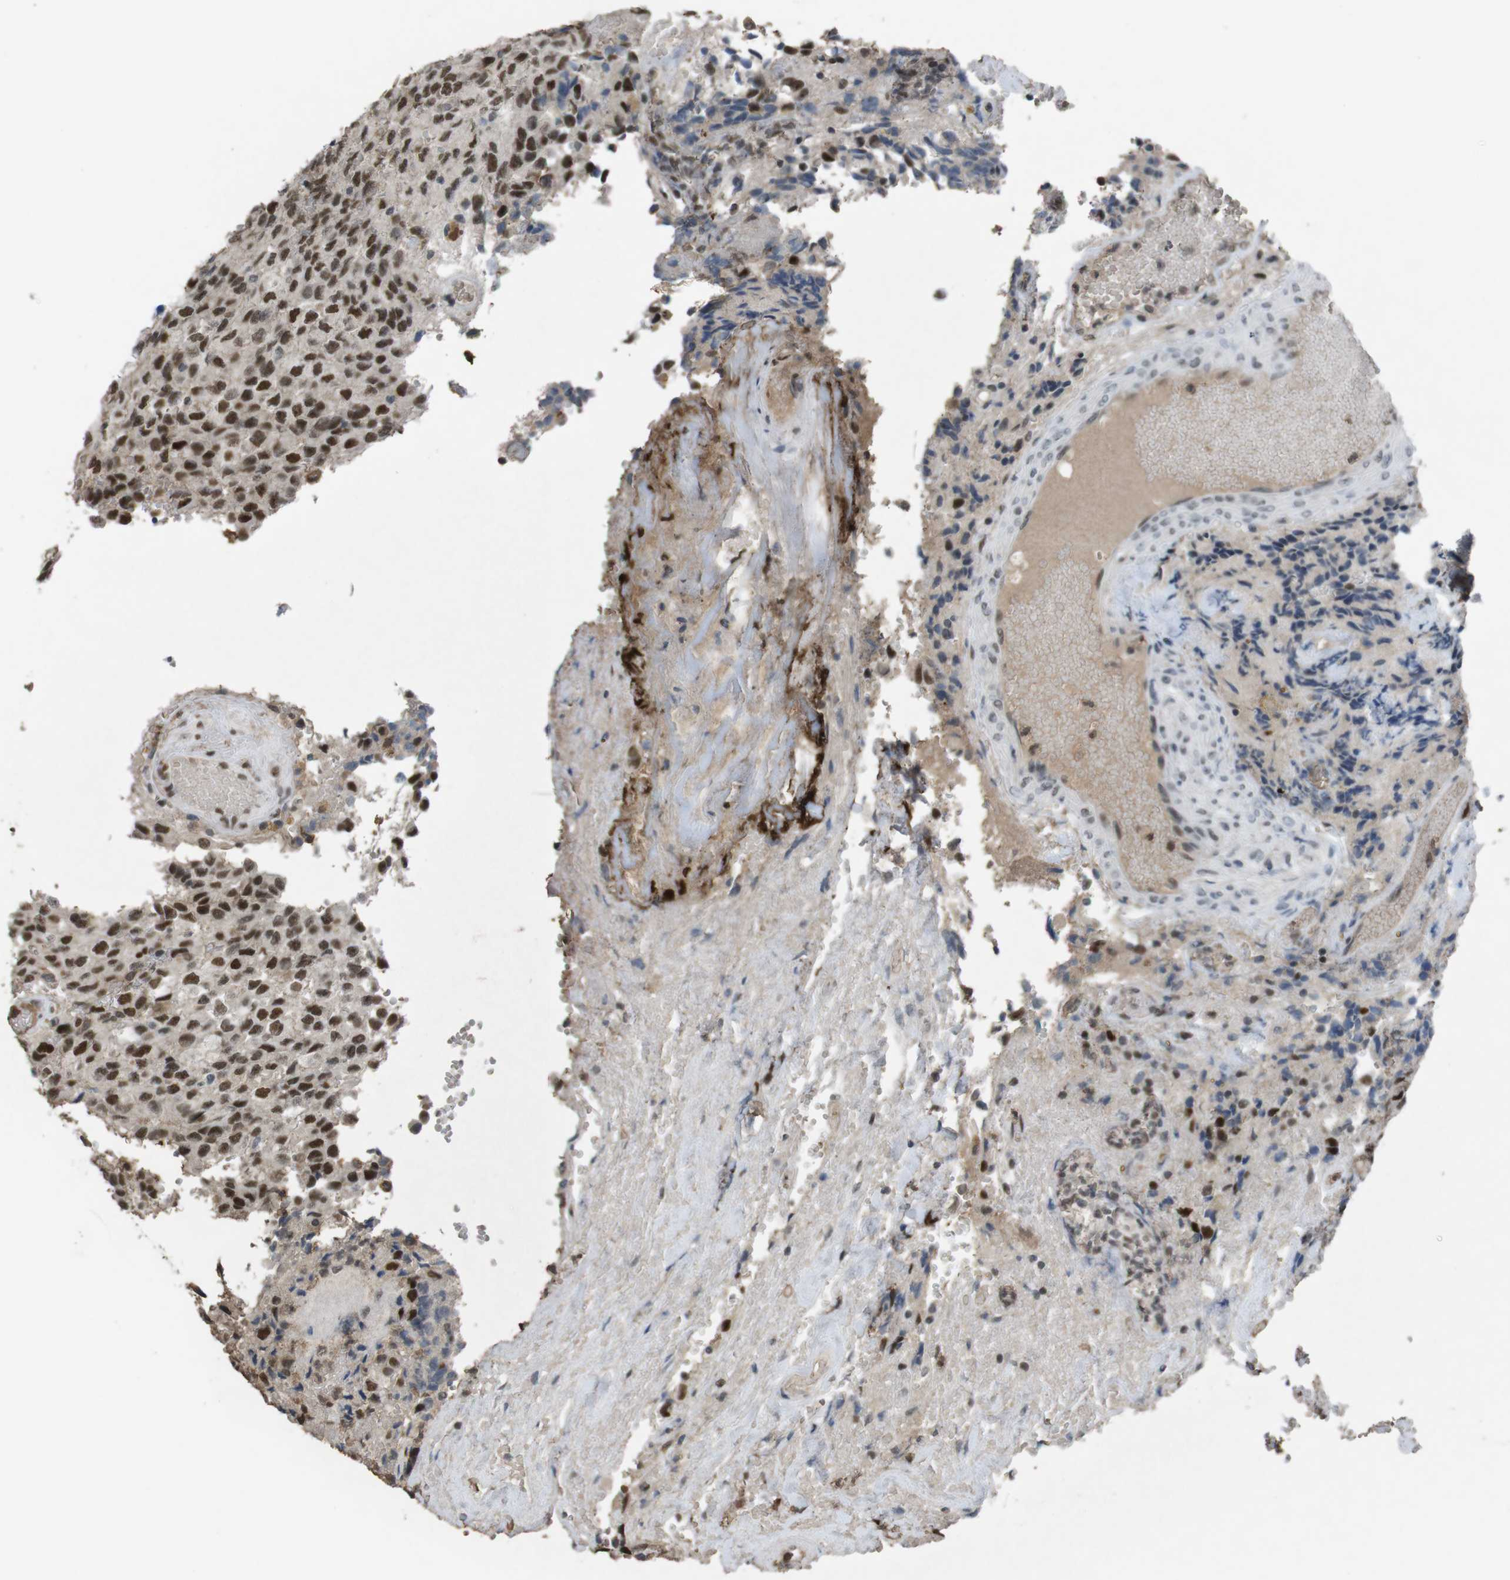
{"staining": {"intensity": "strong", "quantity": ">75%", "location": "nuclear"}, "tissue": "glioma", "cell_type": "Tumor cells", "image_type": "cancer", "snomed": [{"axis": "morphology", "description": "Glioma, malignant, High grade"}, {"axis": "topography", "description": "Brain"}], "caption": "IHC photomicrograph of neoplastic tissue: malignant glioma (high-grade) stained using IHC displays high levels of strong protein expression localized specifically in the nuclear of tumor cells, appearing as a nuclear brown color.", "gene": "SUB1", "patient": {"sex": "male", "age": 32}}